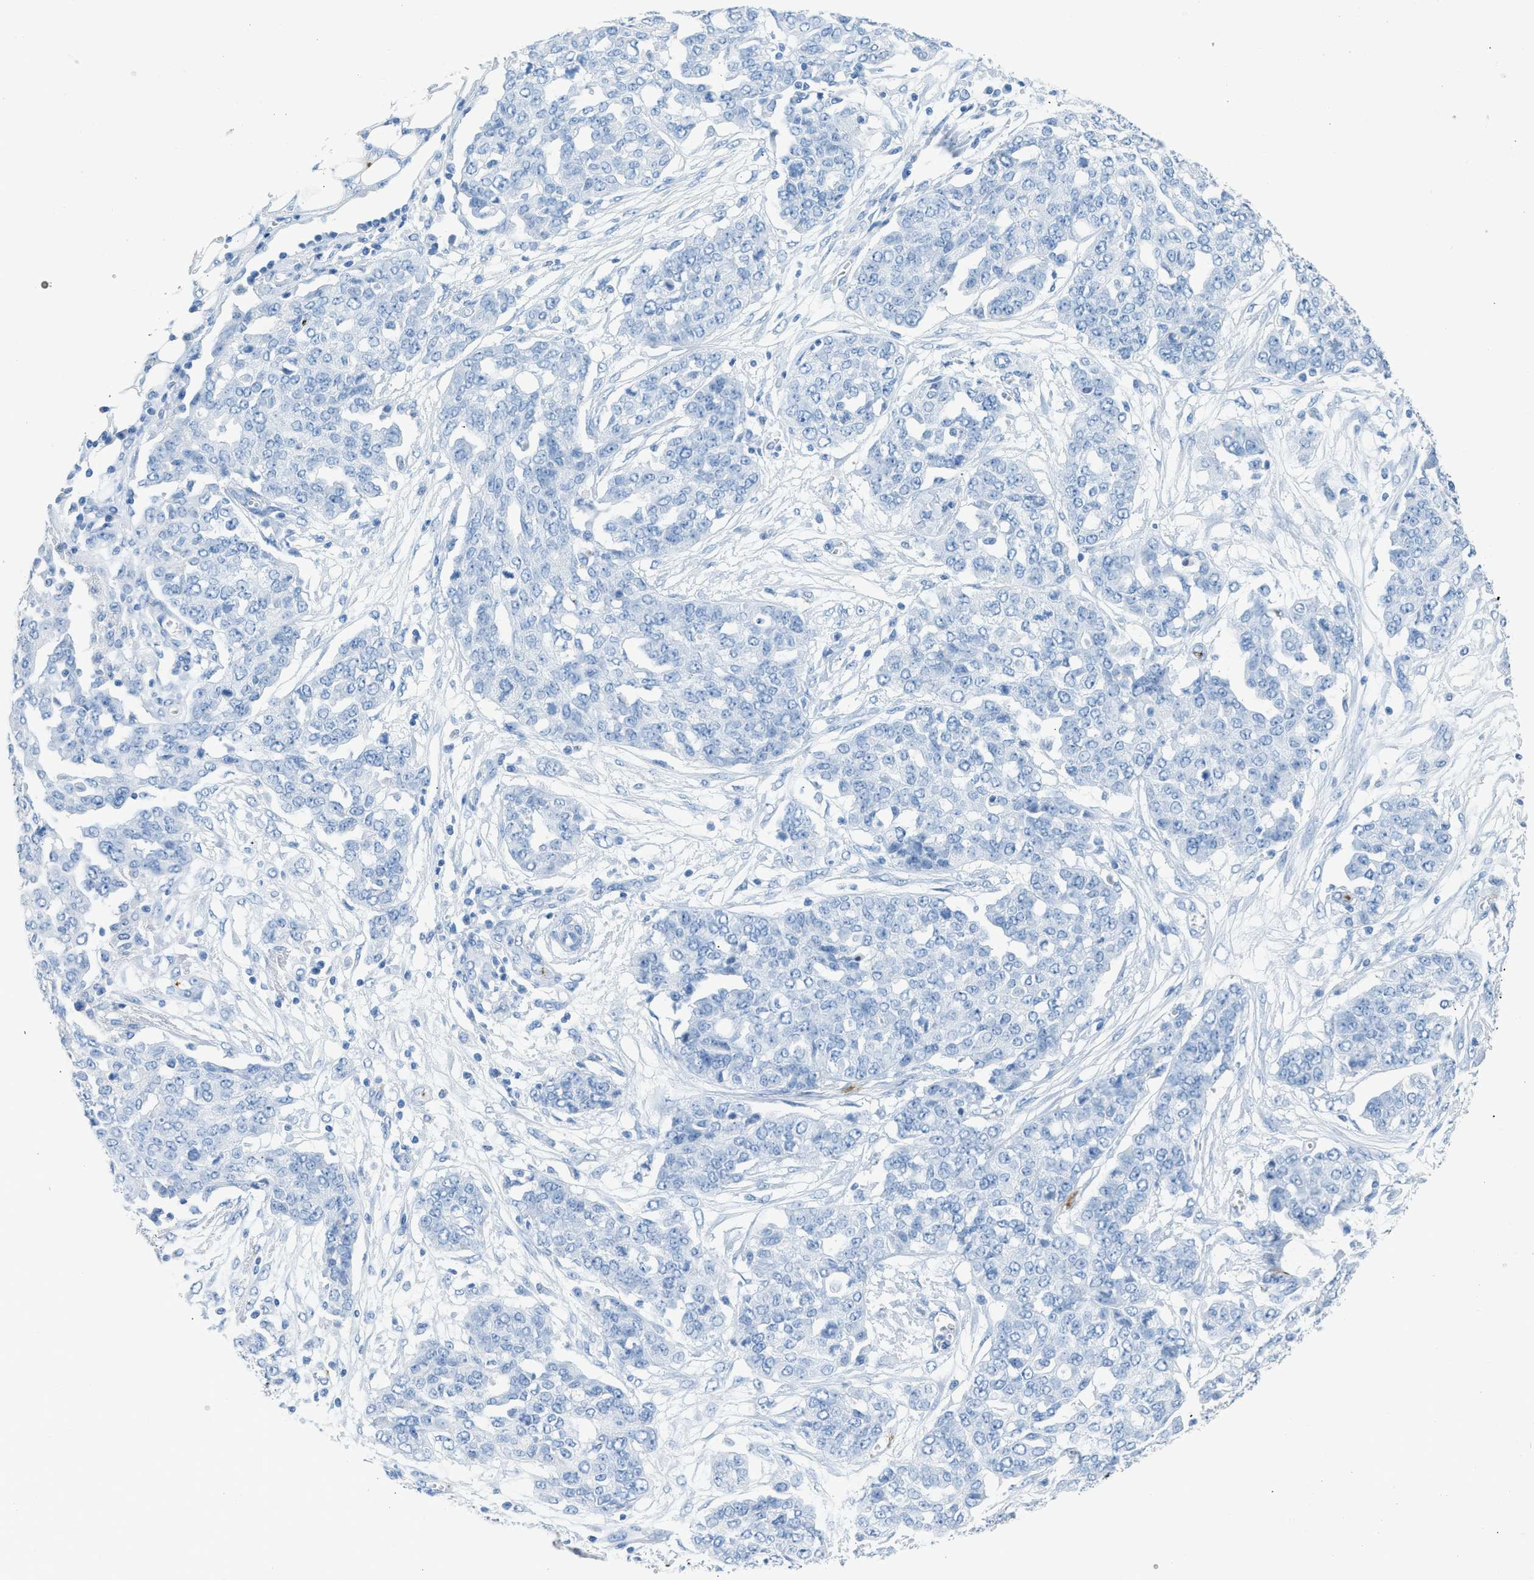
{"staining": {"intensity": "negative", "quantity": "none", "location": "none"}, "tissue": "ovarian cancer", "cell_type": "Tumor cells", "image_type": "cancer", "snomed": [{"axis": "morphology", "description": "Cystadenocarcinoma, serous, NOS"}, {"axis": "topography", "description": "Soft tissue"}, {"axis": "topography", "description": "Ovary"}], "caption": "Histopathology image shows no protein expression in tumor cells of ovarian cancer (serous cystadenocarcinoma) tissue.", "gene": "FAIM2", "patient": {"sex": "female", "age": 57}}